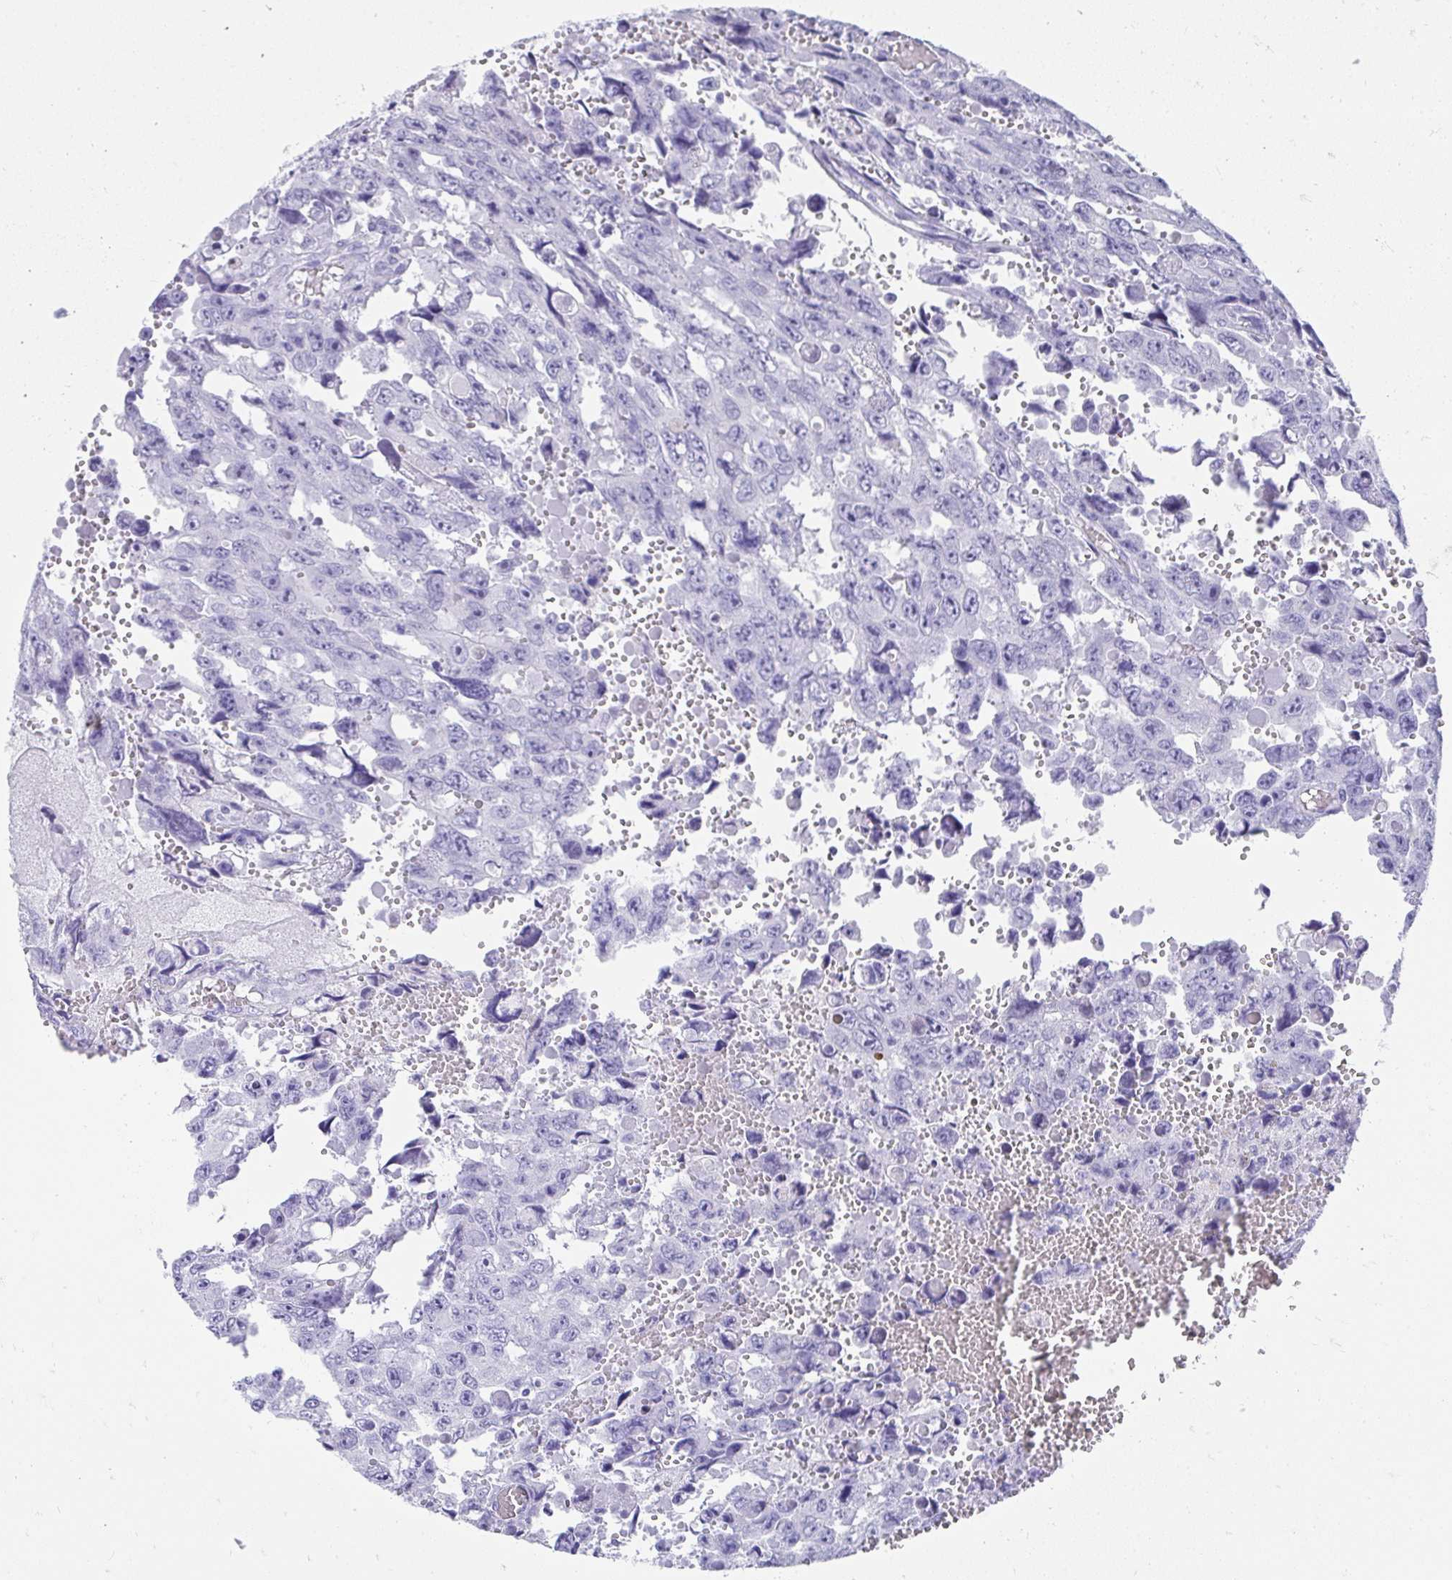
{"staining": {"intensity": "negative", "quantity": "none", "location": "none"}, "tissue": "testis cancer", "cell_type": "Tumor cells", "image_type": "cancer", "snomed": [{"axis": "morphology", "description": "Seminoma, NOS"}, {"axis": "topography", "description": "Testis"}], "caption": "DAB (3,3'-diaminobenzidine) immunohistochemical staining of testis cancer exhibits no significant staining in tumor cells. (DAB (3,3'-diaminobenzidine) immunohistochemistry with hematoxylin counter stain).", "gene": "TNNT1", "patient": {"sex": "male", "age": 26}}